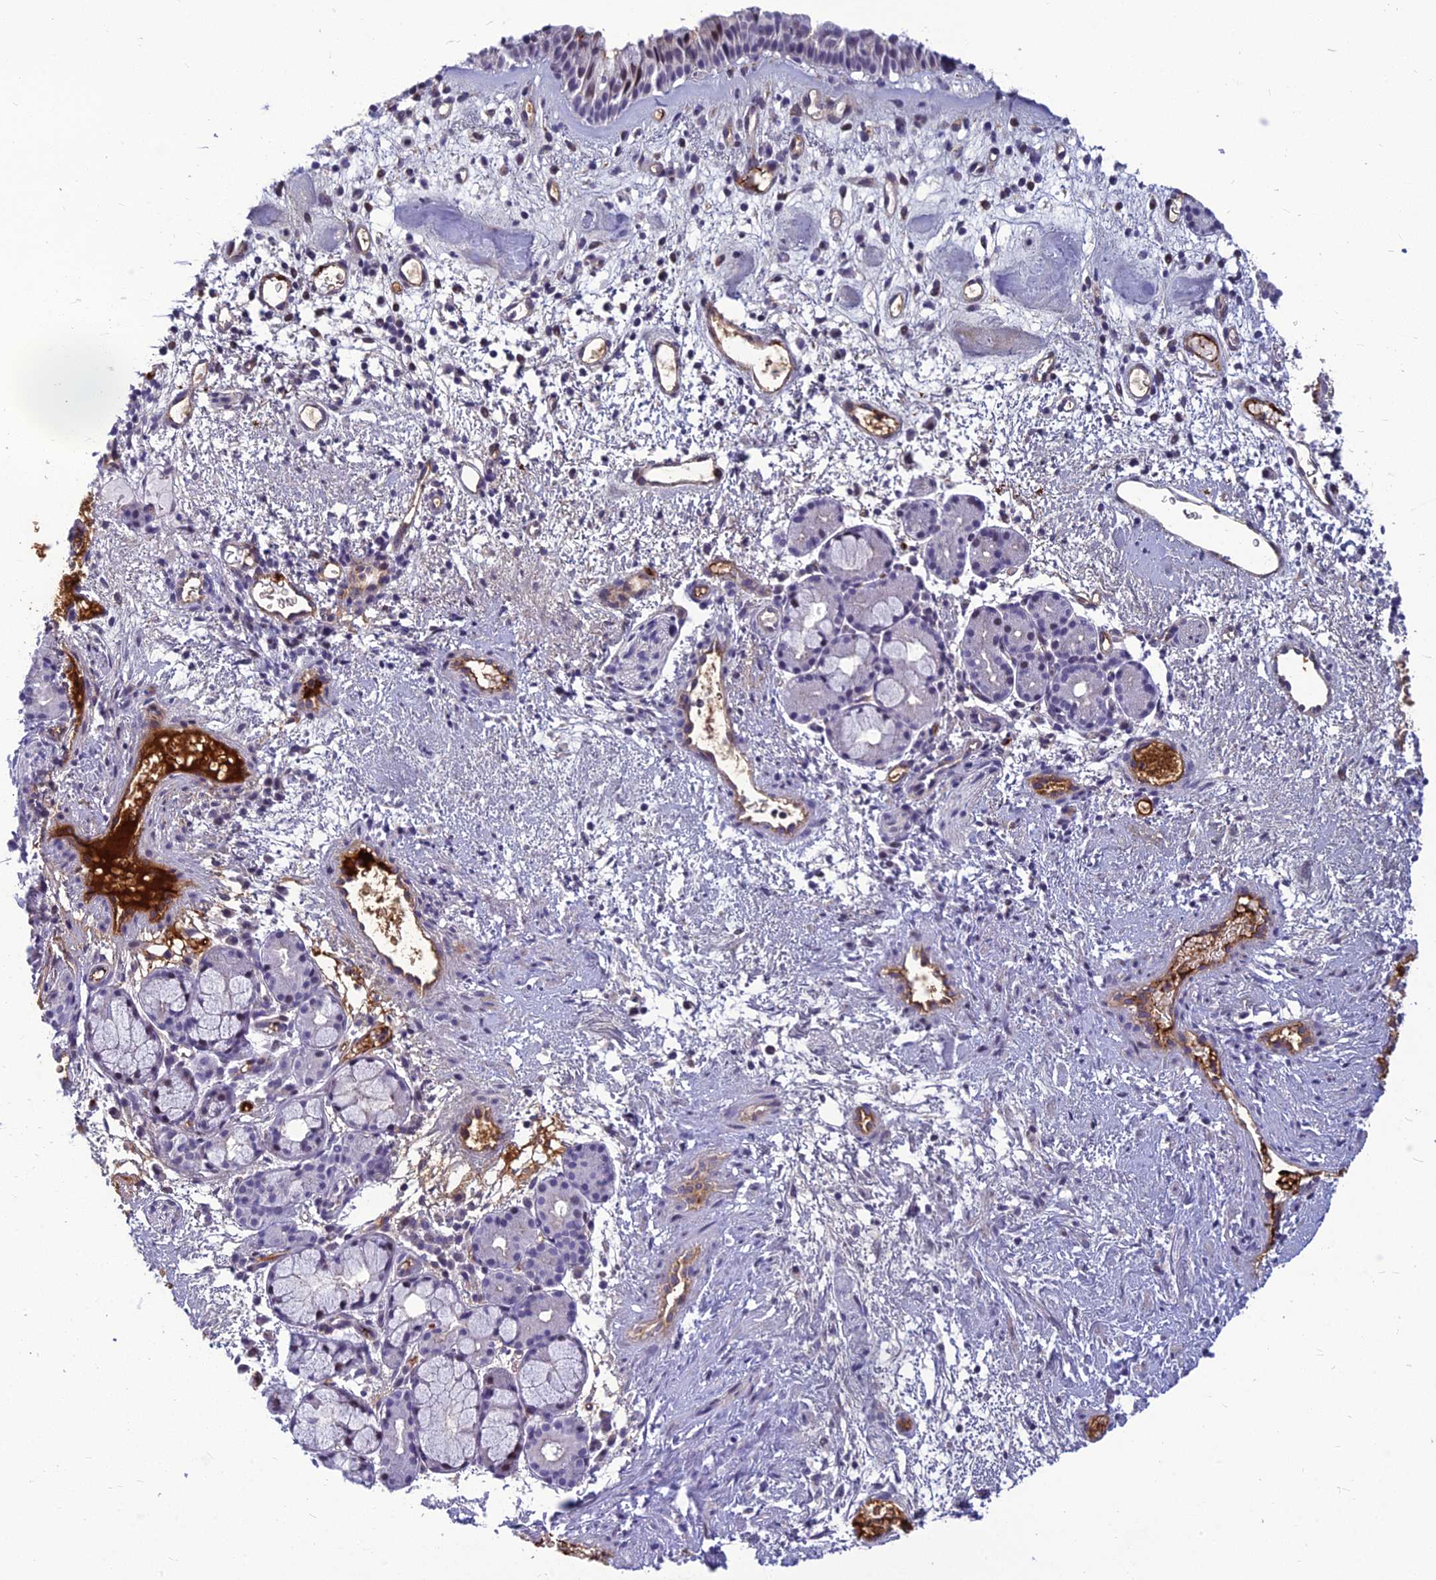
{"staining": {"intensity": "weak", "quantity": "25%-75%", "location": "cytoplasmic/membranous"}, "tissue": "nasopharynx", "cell_type": "Respiratory epithelial cells", "image_type": "normal", "snomed": [{"axis": "morphology", "description": "Normal tissue, NOS"}, {"axis": "topography", "description": "Nasopharynx"}], "caption": "Respiratory epithelial cells demonstrate weak cytoplasmic/membranous staining in about 25%-75% of cells in benign nasopharynx. The staining is performed using DAB (3,3'-diaminobenzidine) brown chromogen to label protein expression. The nuclei are counter-stained blue using hematoxylin.", "gene": "CLEC11A", "patient": {"sex": "male", "age": 82}}